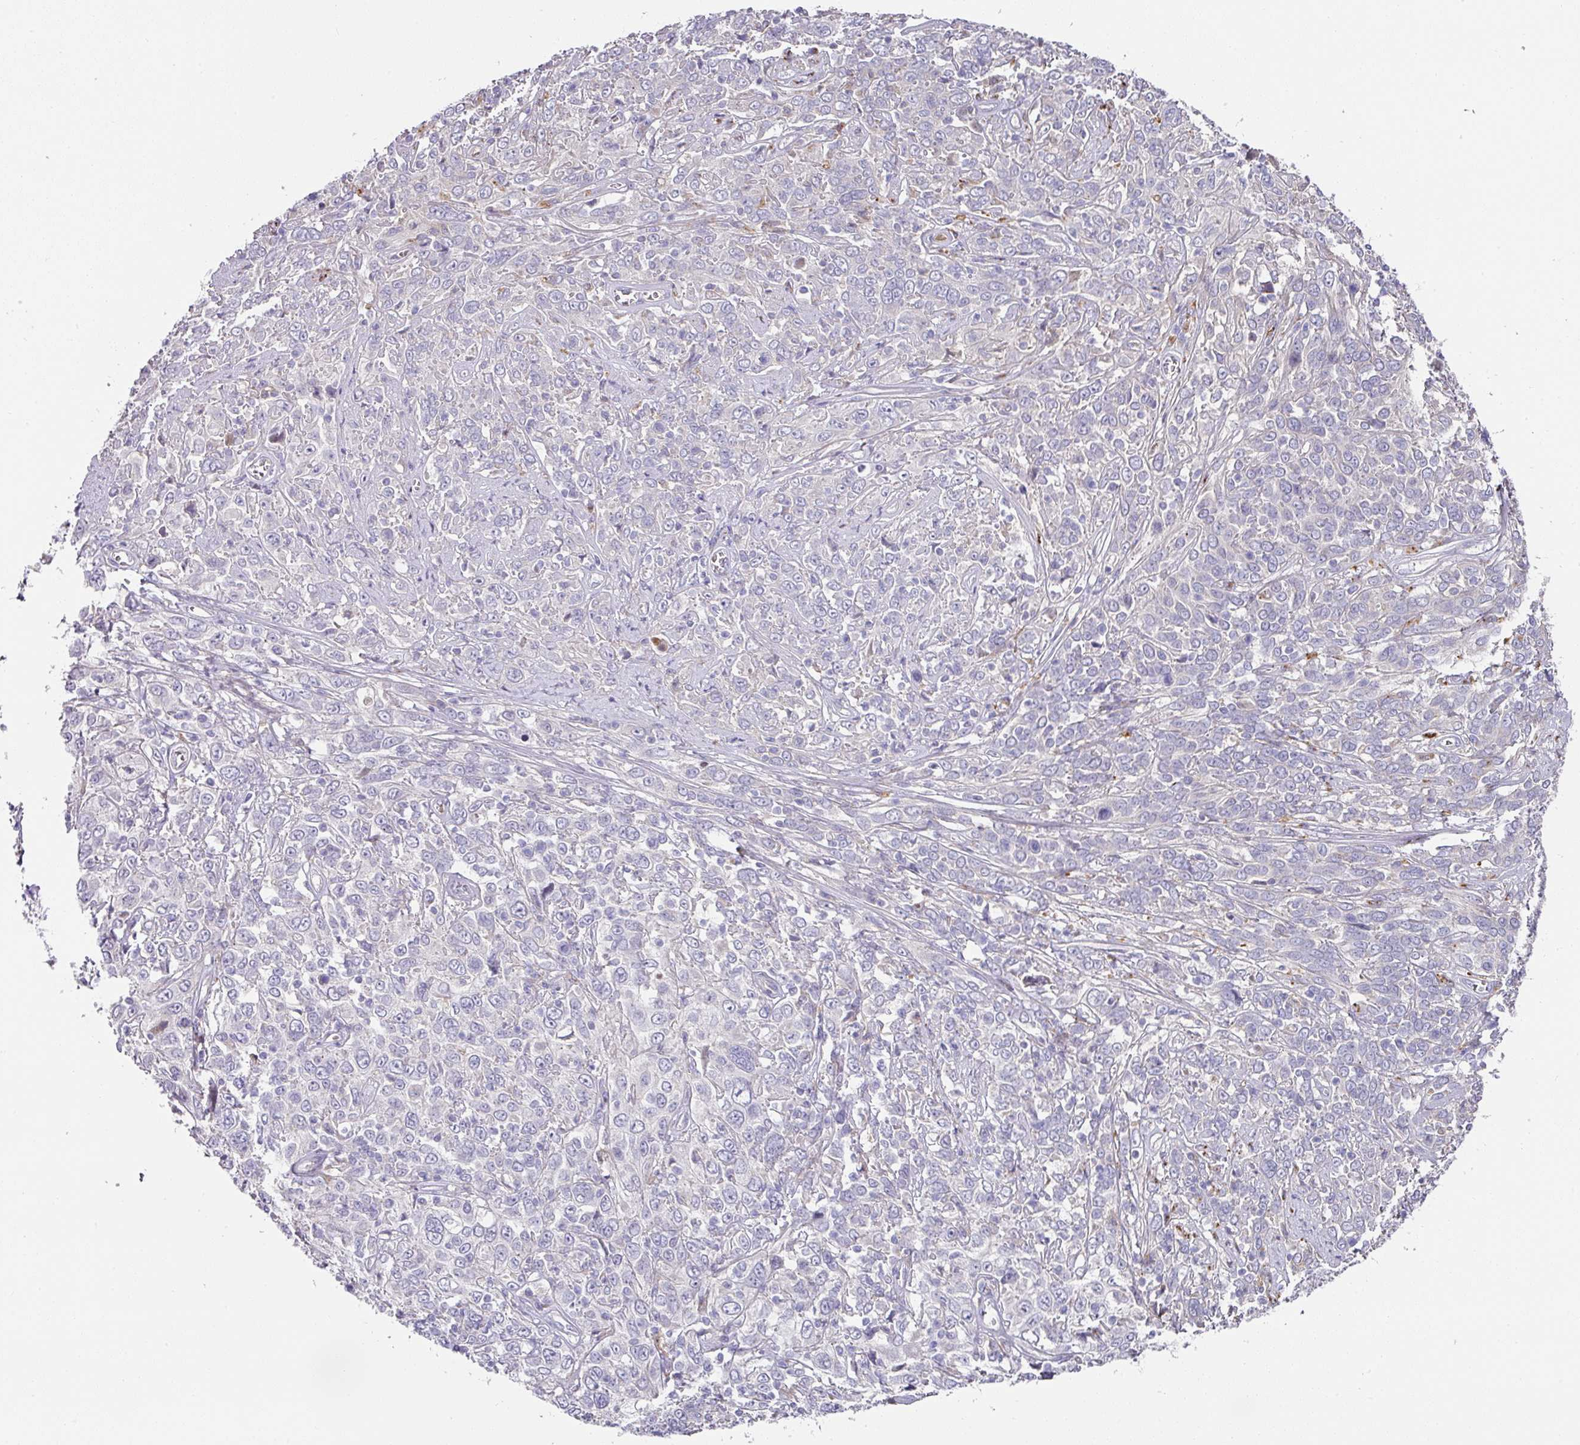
{"staining": {"intensity": "negative", "quantity": "none", "location": "none"}, "tissue": "cervical cancer", "cell_type": "Tumor cells", "image_type": "cancer", "snomed": [{"axis": "morphology", "description": "Squamous cell carcinoma, NOS"}, {"axis": "topography", "description": "Cervix"}], "caption": "Tumor cells show no significant protein positivity in cervical squamous cell carcinoma.", "gene": "TARM1", "patient": {"sex": "female", "age": 46}}